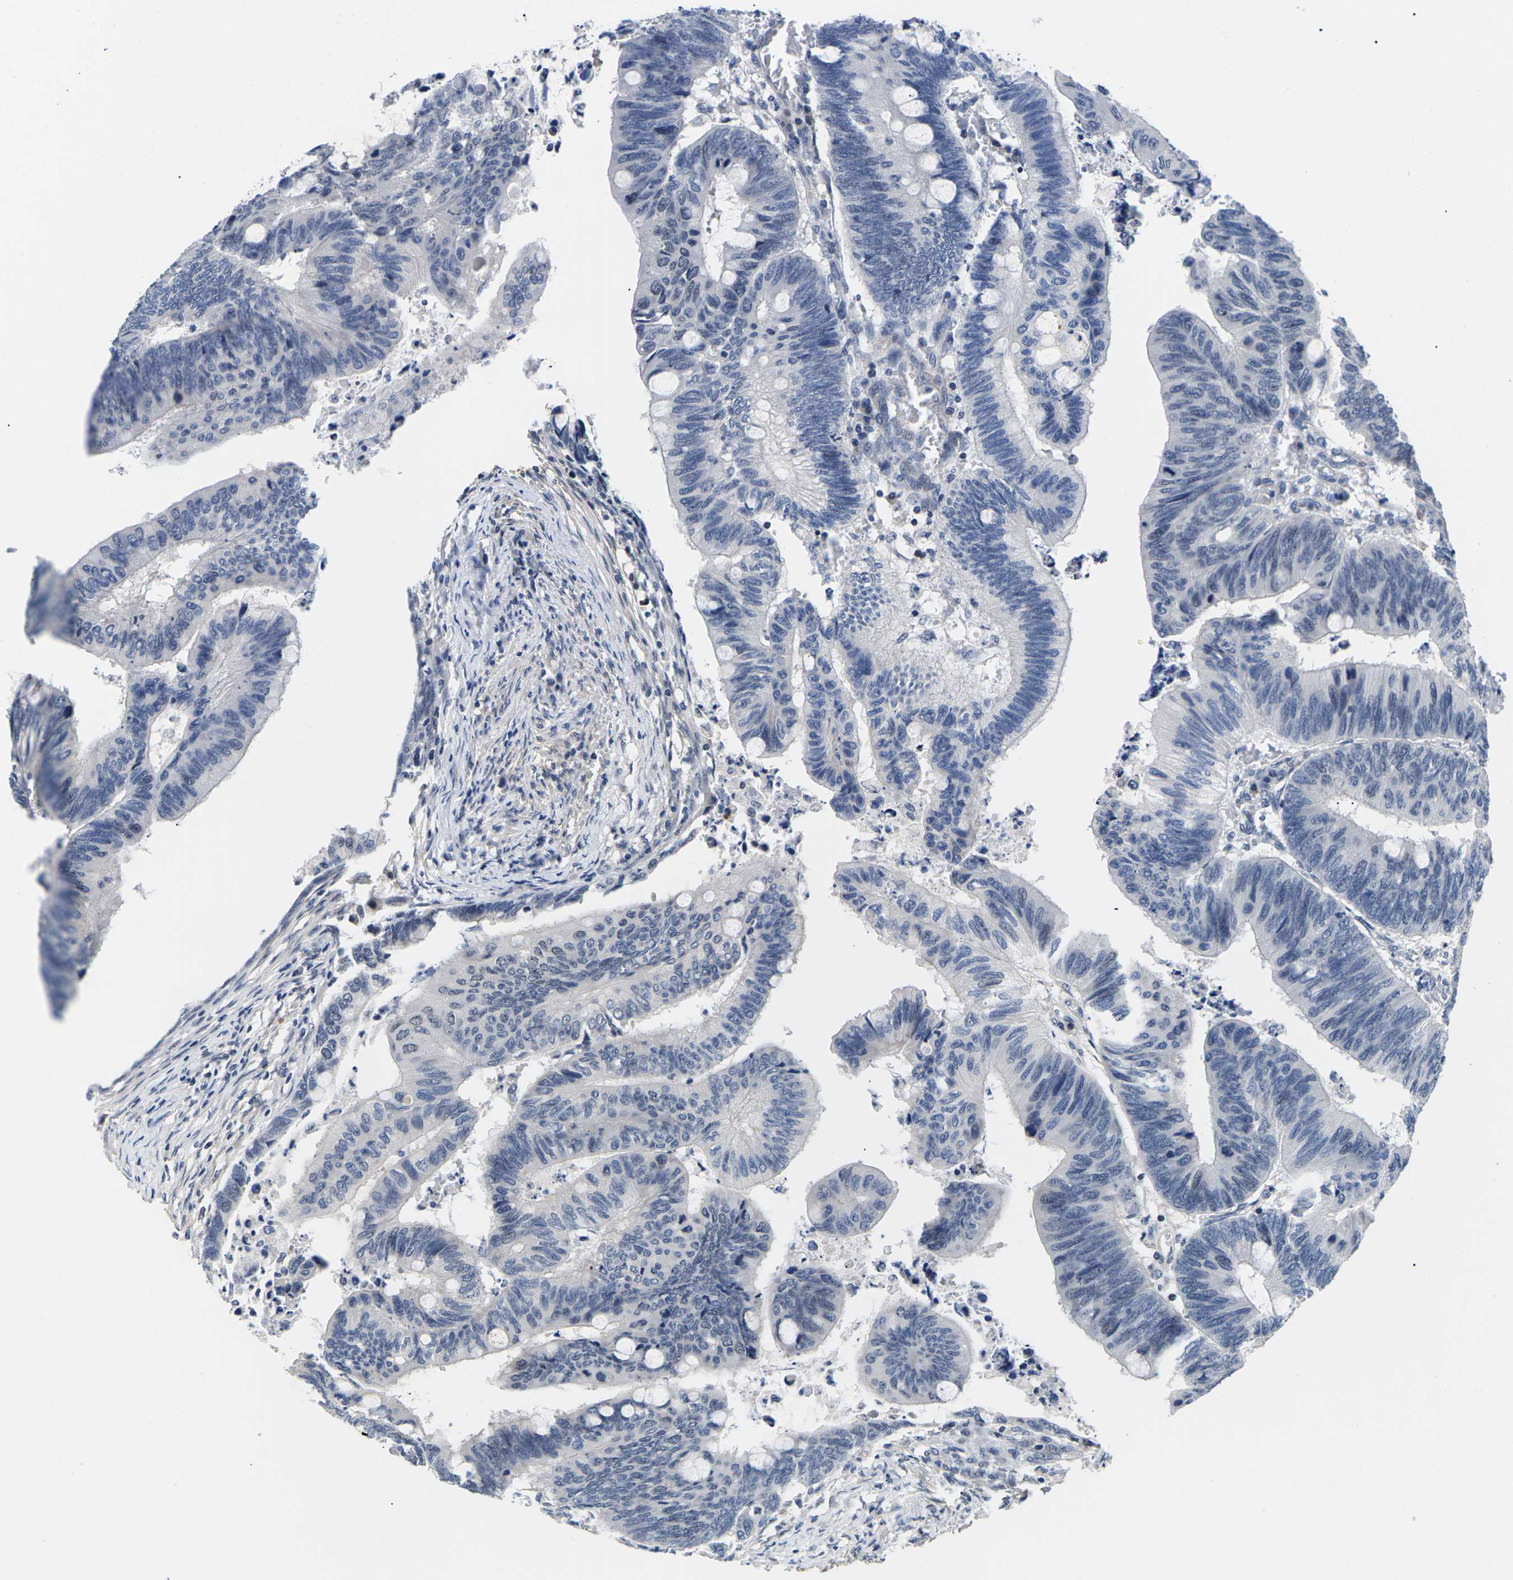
{"staining": {"intensity": "negative", "quantity": "none", "location": "none"}, "tissue": "colorectal cancer", "cell_type": "Tumor cells", "image_type": "cancer", "snomed": [{"axis": "morphology", "description": "Normal tissue, NOS"}, {"axis": "morphology", "description": "Adenocarcinoma, NOS"}, {"axis": "topography", "description": "Rectum"}, {"axis": "topography", "description": "Peripheral nerve tissue"}], "caption": "The histopathology image exhibits no staining of tumor cells in adenocarcinoma (colorectal).", "gene": "ST6GAL2", "patient": {"sex": "male", "age": 92}}